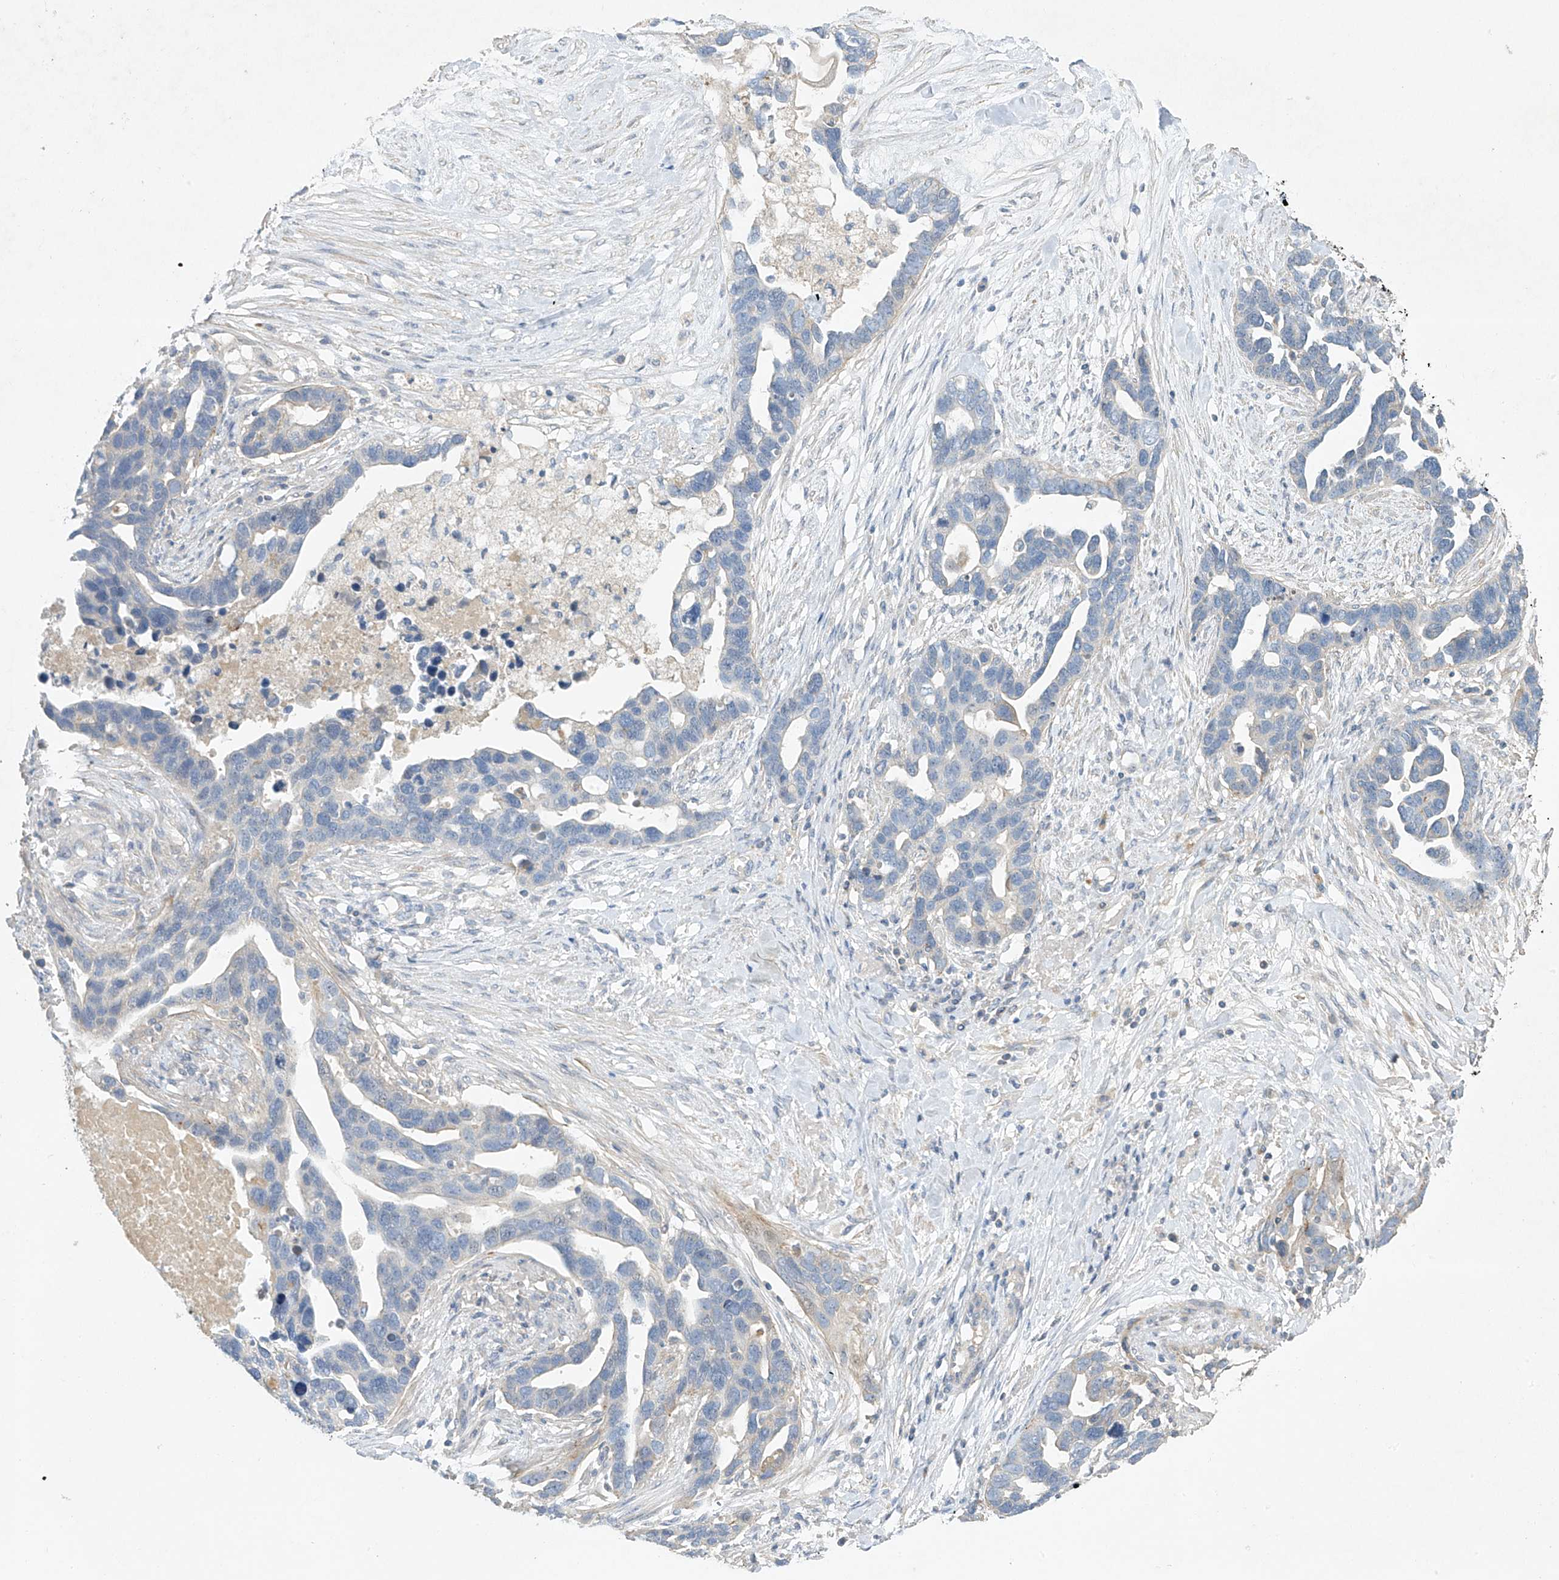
{"staining": {"intensity": "negative", "quantity": "none", "location": "none"}, "tissue": "ovarian cancer", "cell_type": "Tumor cells", "image_type": "cancer", "snomed": [{"axis": "morphology", "description": "Cystadenocarcinoma, serous, NOS"}, {"axis": "topography", "description": "Ovary"}], "caption": "The photomicrograph reveals no staining of tumor cells in ovarian cancer (serous cystadenocarcinoma).", "gene": "PRSS12", "patient": {"sex": "female", "age": 54}}